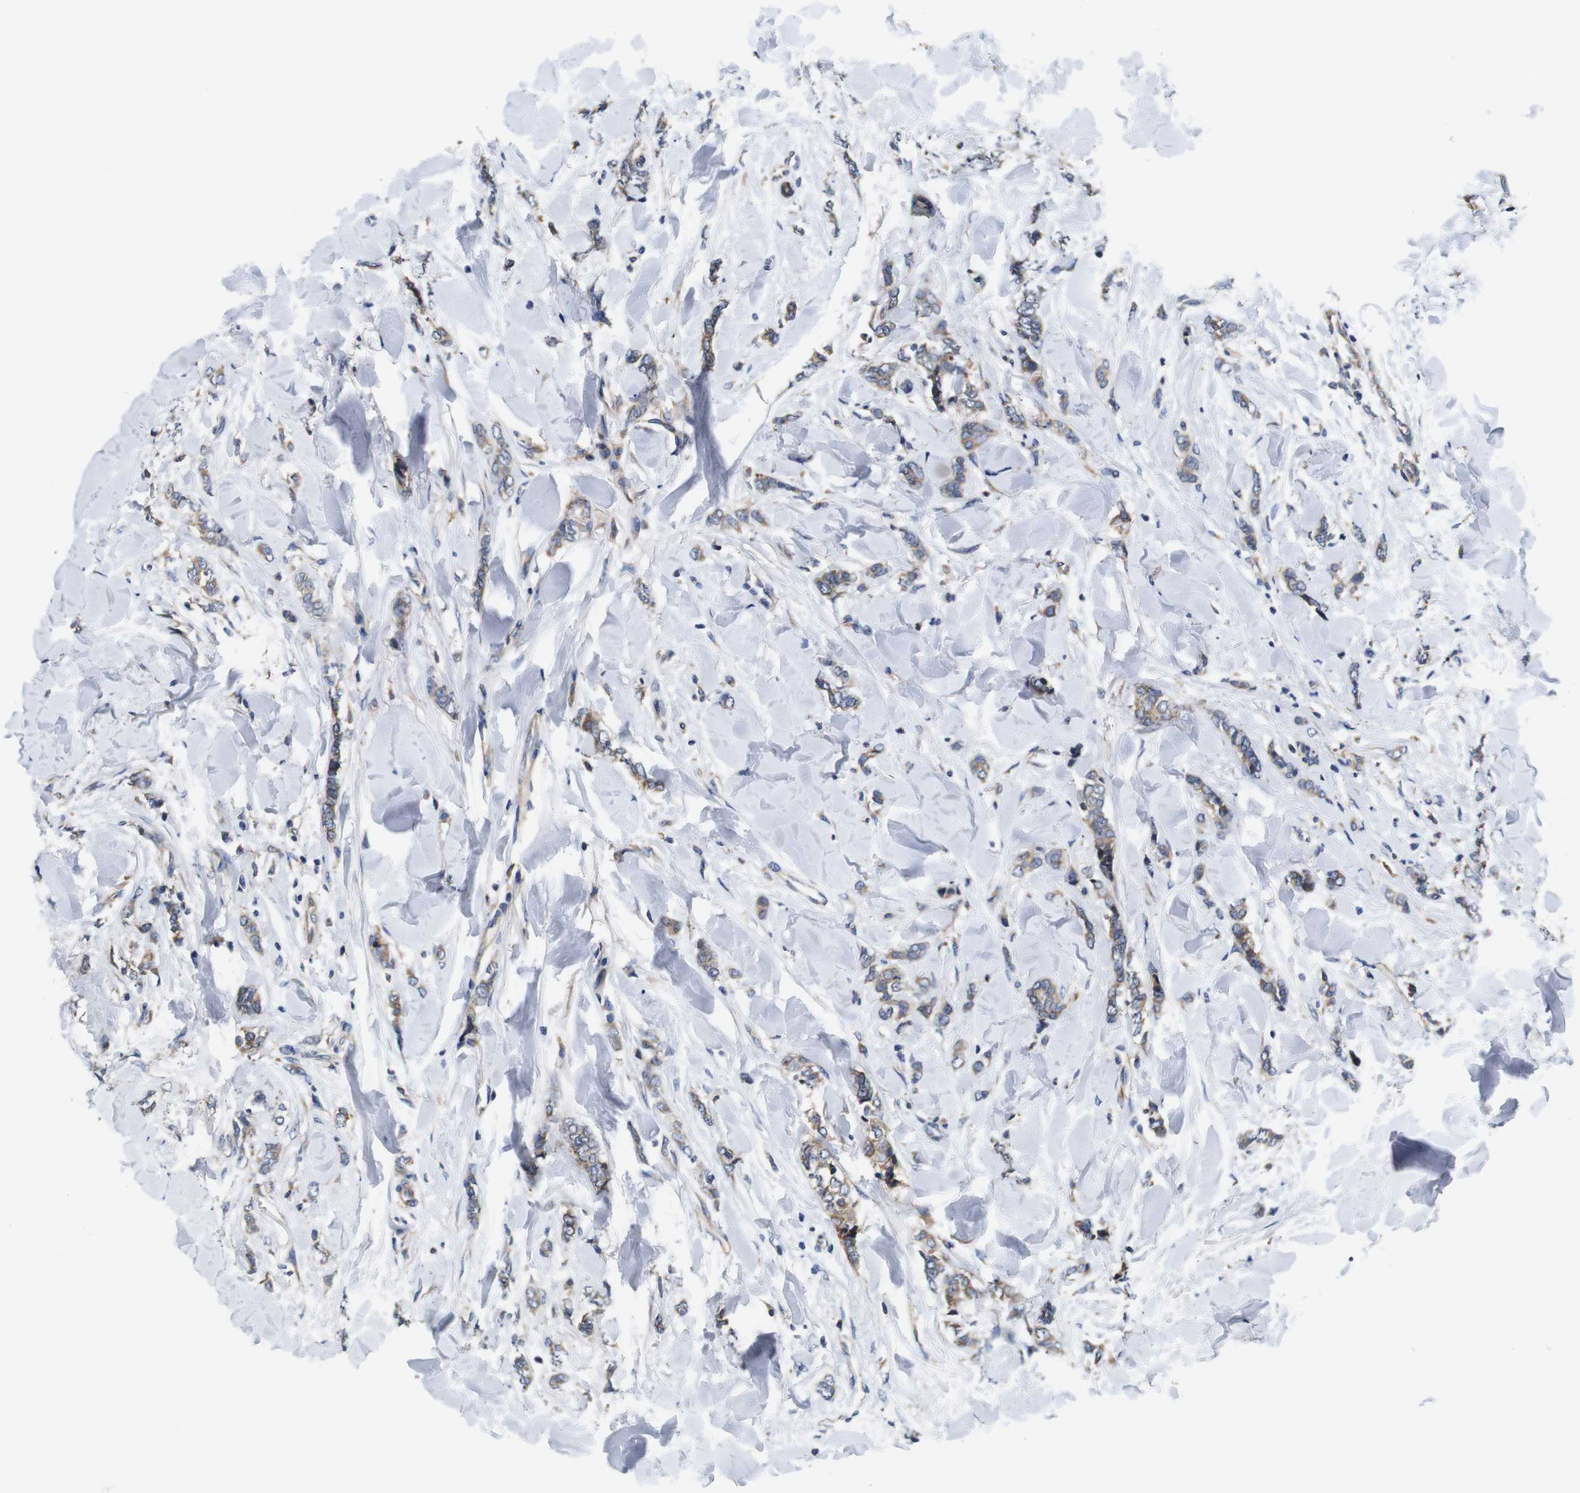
{"staining": {"intensity": "moderate", "quantity": ">75%", "location": "cytoplasmic/membranous"}, "tissue": "breast cancer", "cell_type": "Tumor cells", "image_type": "cancer", "snomed": [{"axis": "morphology", "description": "Lobular carcinoma"}, {"axis": "topography", "description": "Skin"}, {"axis": "topography", "description": "Breast"}], "caption": "This micrograph reveals IHC staining of breast lobular carcinoma, with medium moderate cytoplasmic/membranous positivity in about >75% of tumor cells.", "gene": "MARCHF7", "patient": {"sex": "female", "age": 46}}